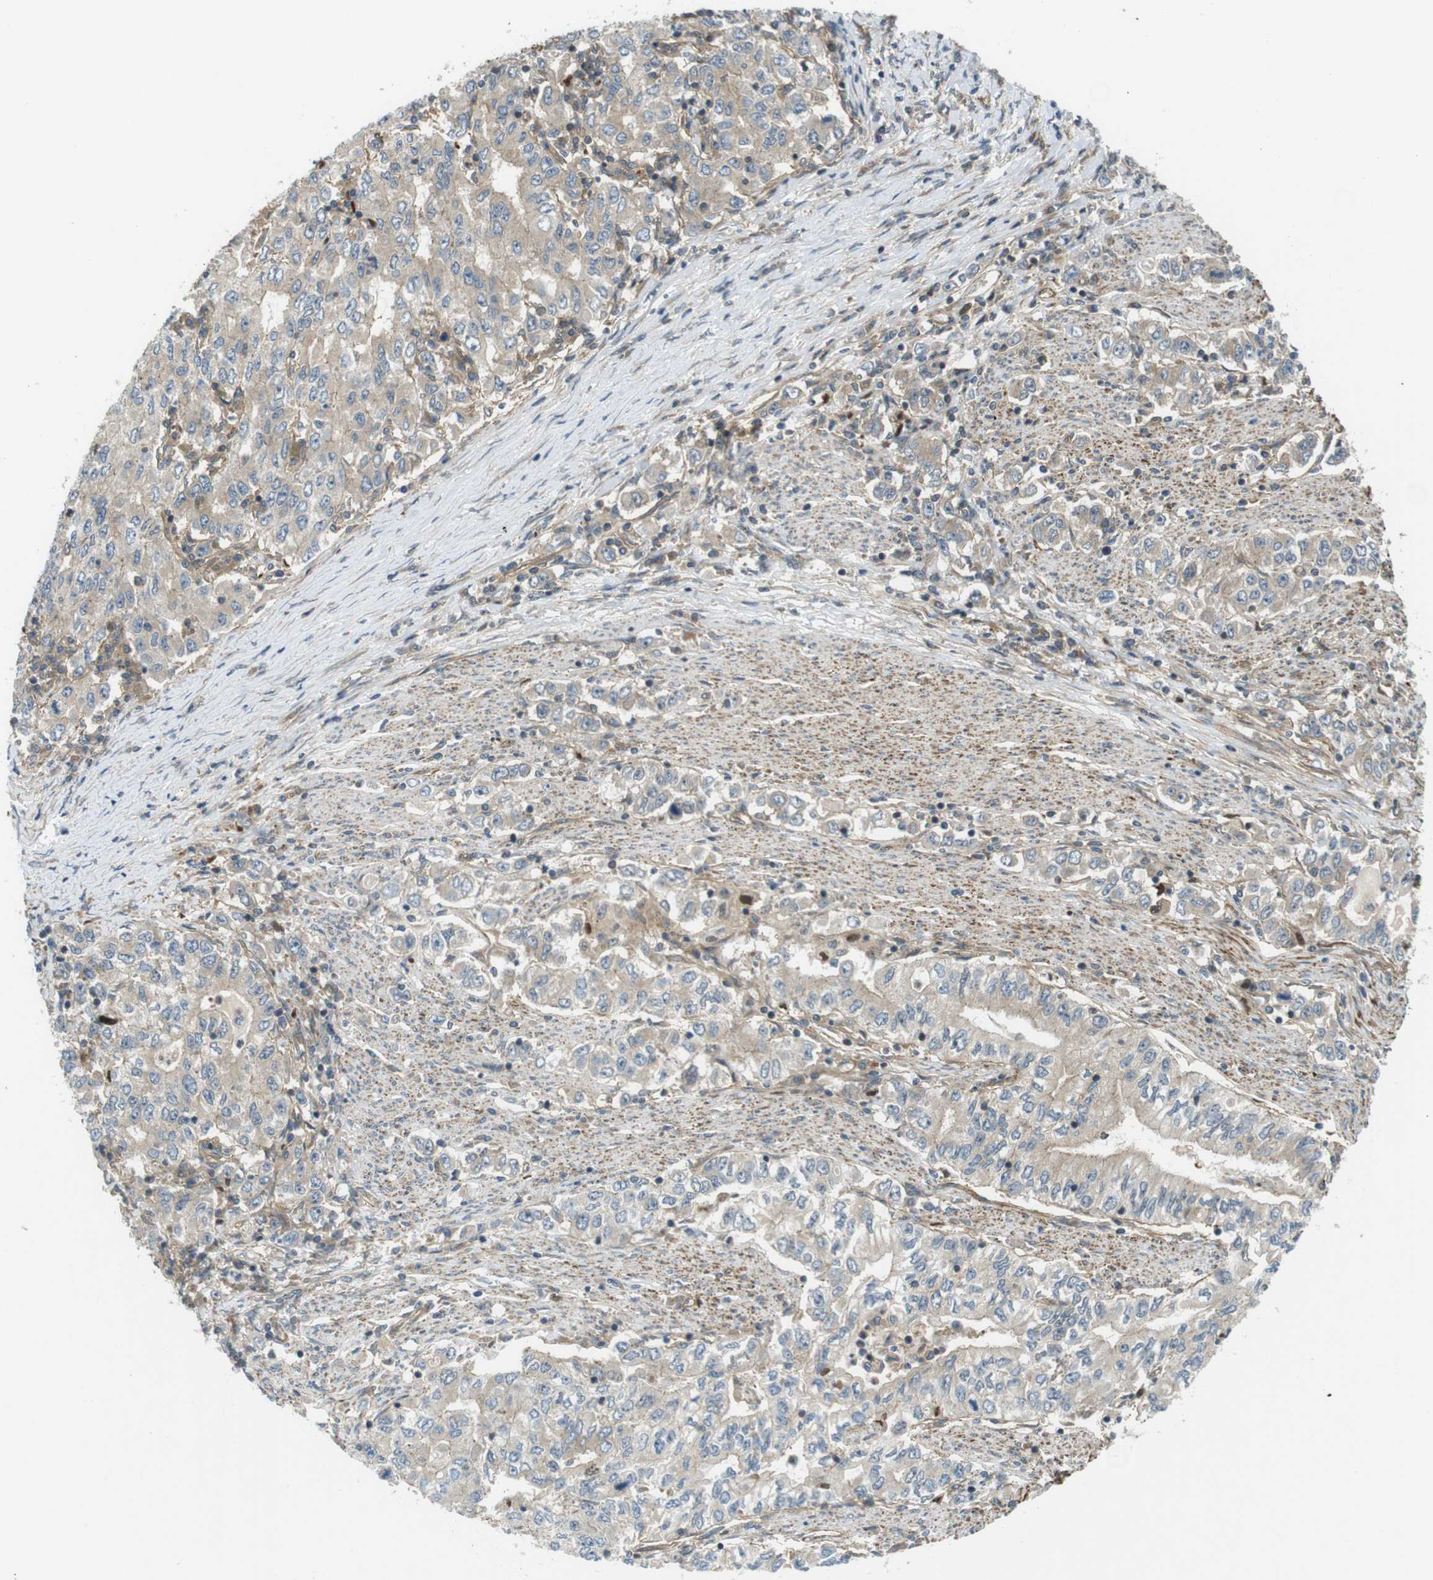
{"staining": {"intensity": "weak", "quantity": ">75%", "location": "cytoplasmic/membranous"}, "tissue": "stomach cancer", "cell_type": "Tumor cells", "image_type": "cancer", "snomed": [{"axis": "morphology", "description": "Adenocarcinoma, NOS"}, {"axis": "topography", "description": "Stomach, lower"}], "caption": "An immunohistochemistry (IHC) image of neoplastic tissue is shown. Protein staining in brown highlights weak cytoplasmic/membranous positivity in adenocarcinoma (stomach) within tumor cells. (IHC, brightfield microscopy, high magnification).", "gene": "TSC1", "patient": {"sex": "female", "age": 72}}